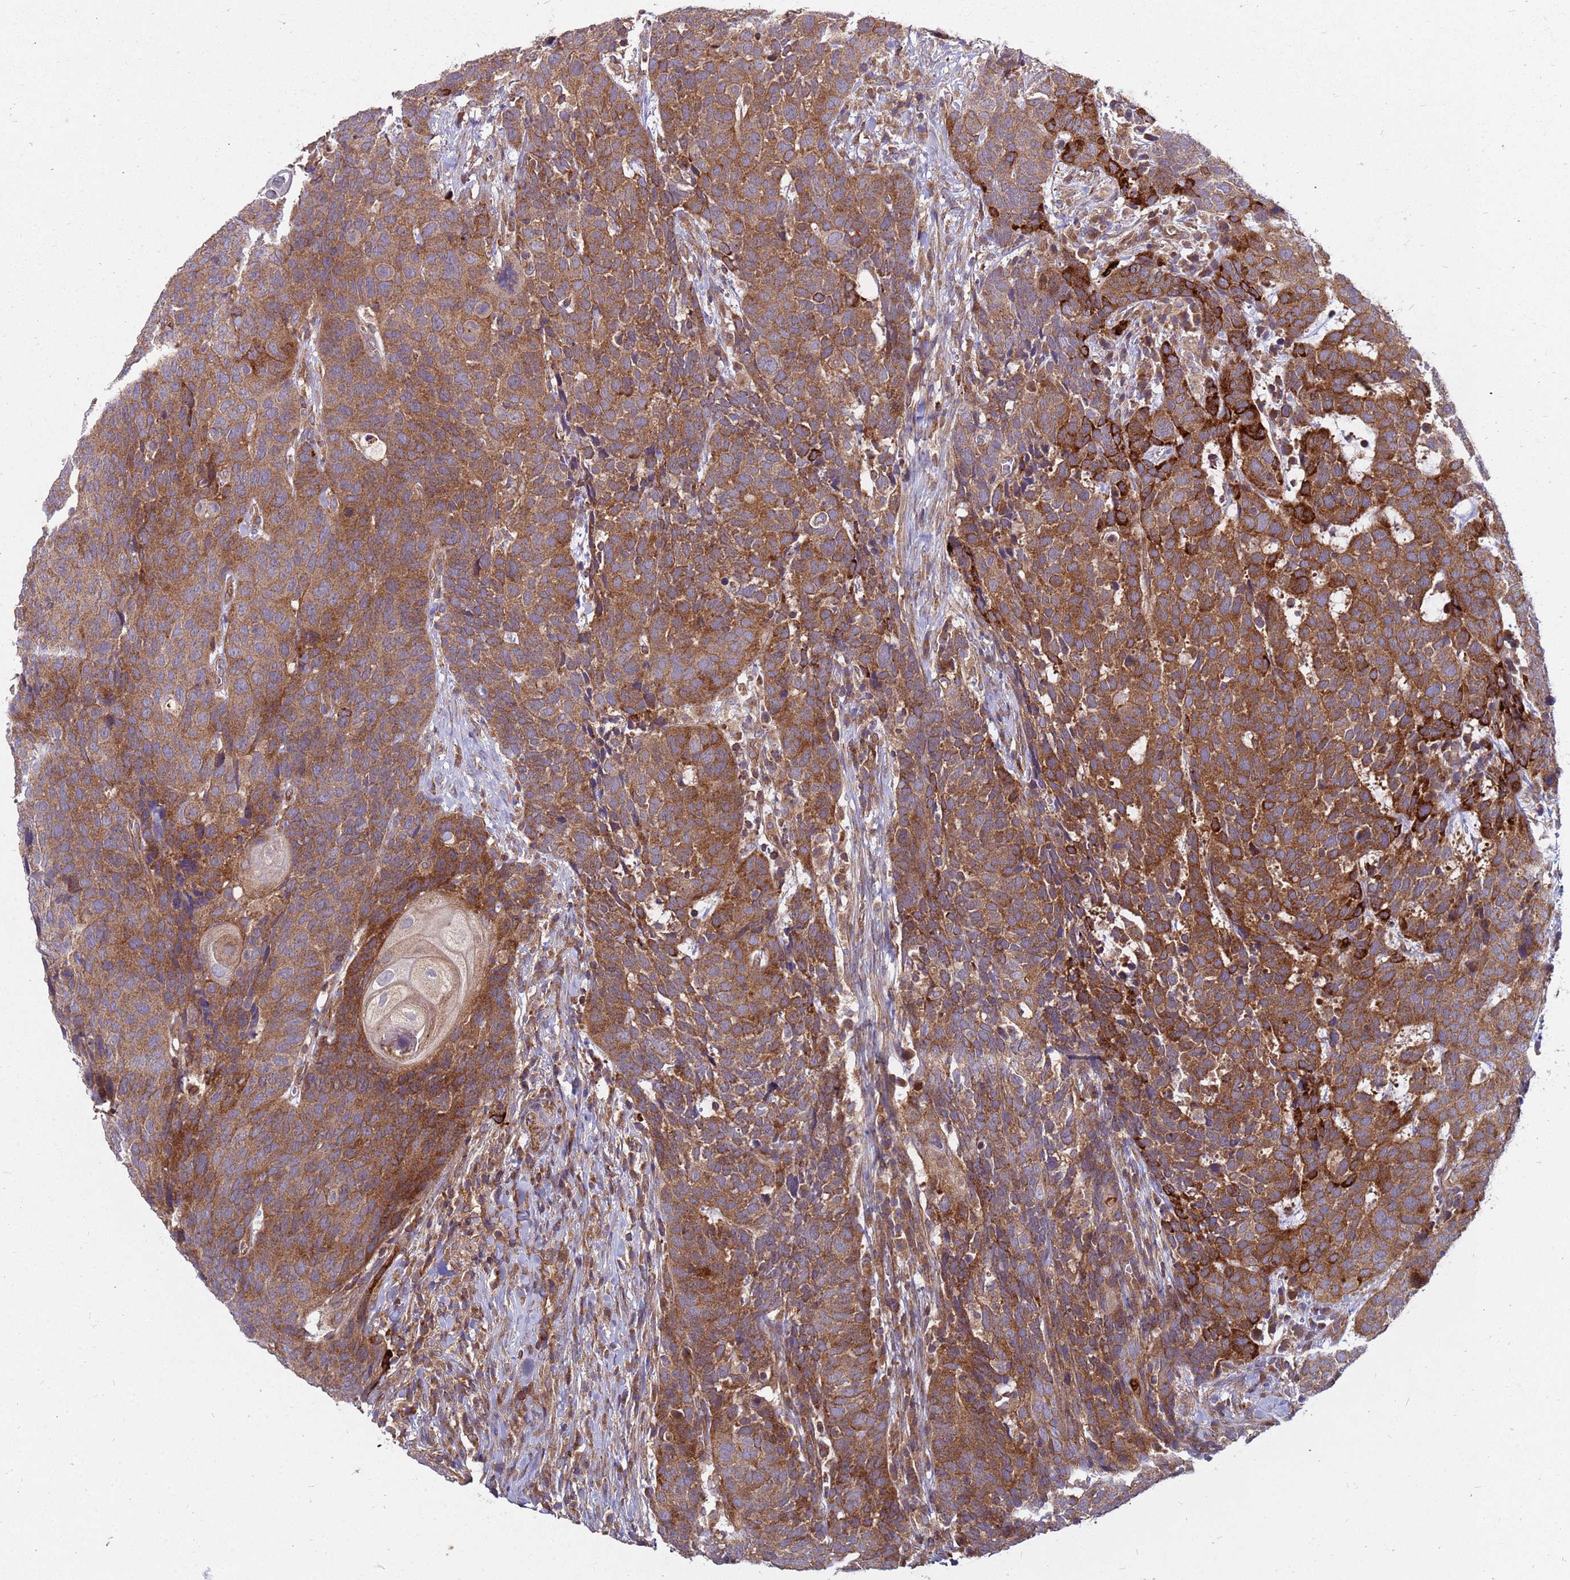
{"staining": {"intensity": "moderate", "quantity": ">75%", "location": "cytoplasmic/membranous"}, "tissue": "head and neck cancer", "cell_type": "Tumor cells", "image_type": "cancer", "snomed": [{"axis": "morphology", "description": "Squamous cell carcinoma, NOS"}, {"axis": "topography", "description": "Head-Neck"}], "caption": "Brown immunohistochemical staining in human head and neck cancer reveals moderate cytoplasmic/membranous positivity in approximately >75% of tumor cells.", "gene": "CDC34", "patient": {"sex": "male", "age": 66}}